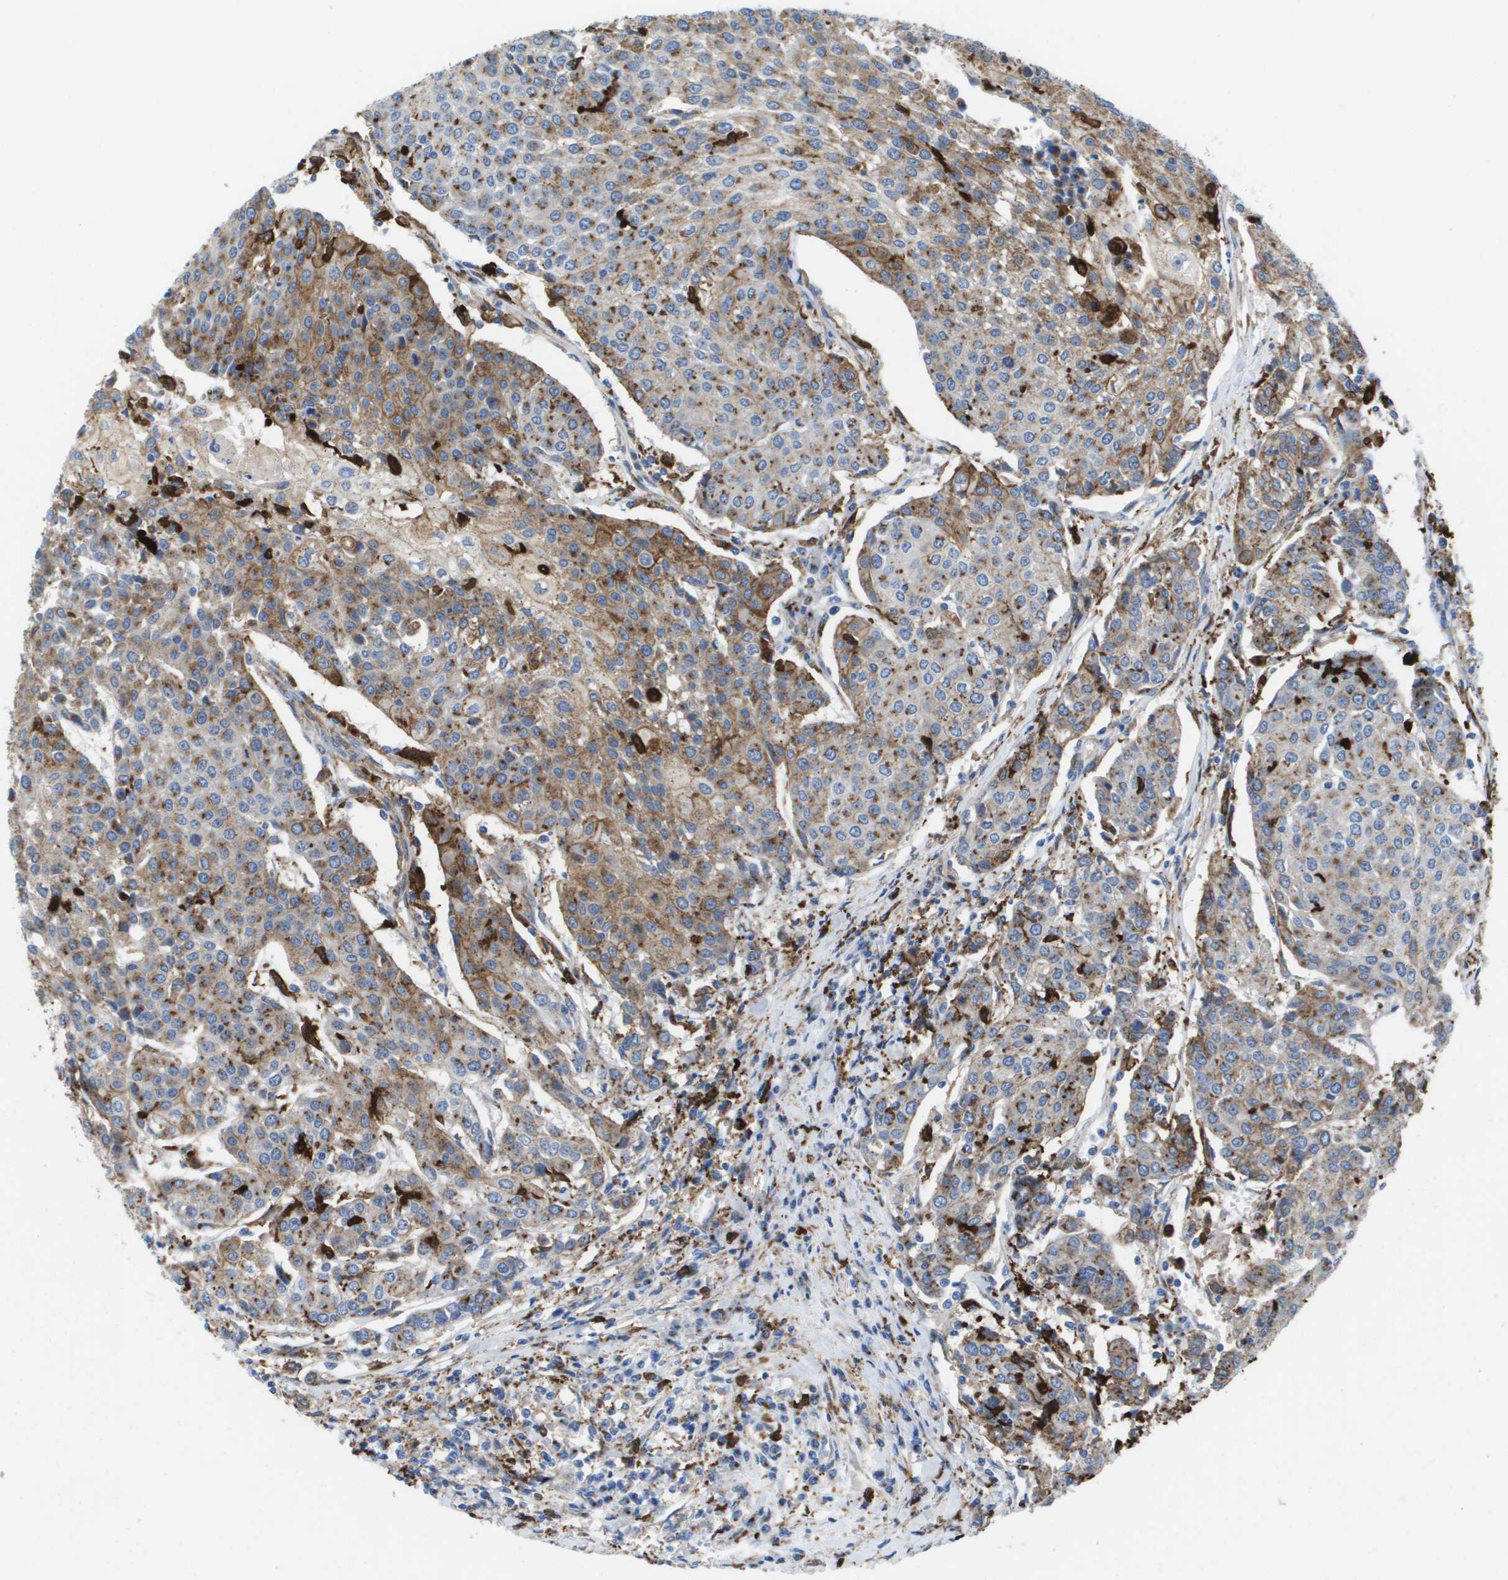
{"staining": {"intensity": "moderate", "quantity": ">75%", "location": "cytoplasmic/membranous"}, "tissue": "urothelial cancer", "cell_type": "Tumor cells", "image_type": "cancer", "snomed": [{"axis": "morphology", "description": "Urothelial carcinoma, High grade"}, {"axis": "topography", "description": "Urinary bladder"}], "caption": "The micrograph shows immunohistochemical staining of urothelial cancer. There is moderate cytoplasmic/membranous staining is seen in about >75% of tumor cells.", "gene": "SLC37A2", "patient": {"sex": "female", "age": 85}}